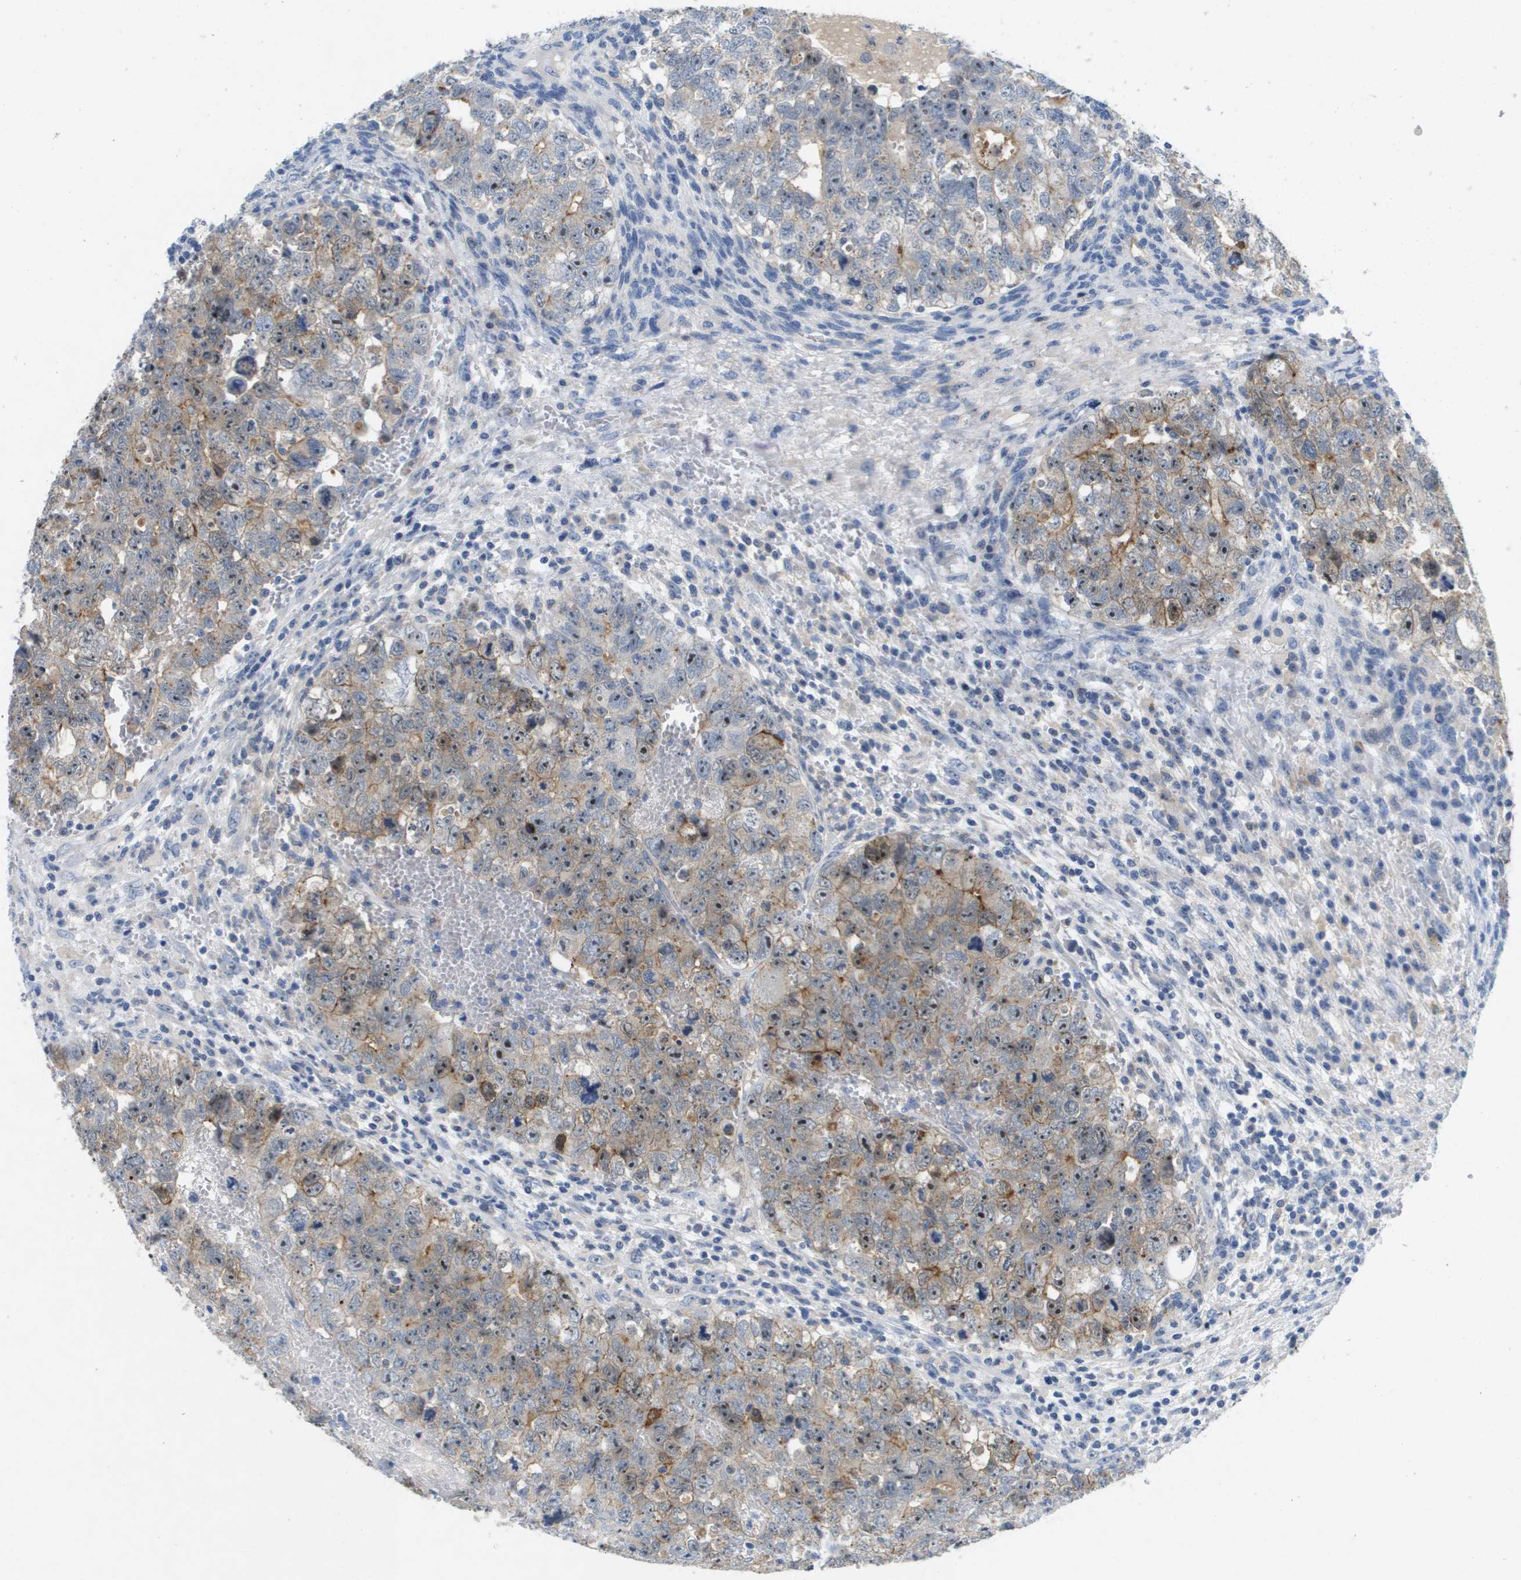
{"staining": {"intensity": "moderate", "quantity": "<25%", "location": "cytoplasmic/membranous"}, "tissue": "testis cancer", "cell_type": "Tumor cells", "image_type": "cancer", "snomed": [{"axis": "morphology", "description": "Seminoma, NOS"}, {"axis": "morphology", "description": "Carcinoma, Embryonal, NOS"}, {"axis": "topography", "description": "Testis"}], "caption": "Tumor cells exhibit low levels of moderate cytoplasmic/membranous staining in about <25% of cells in human testis cancer.", "gene": "LIPG", "patient": {"sex": "male", "age": 38}}